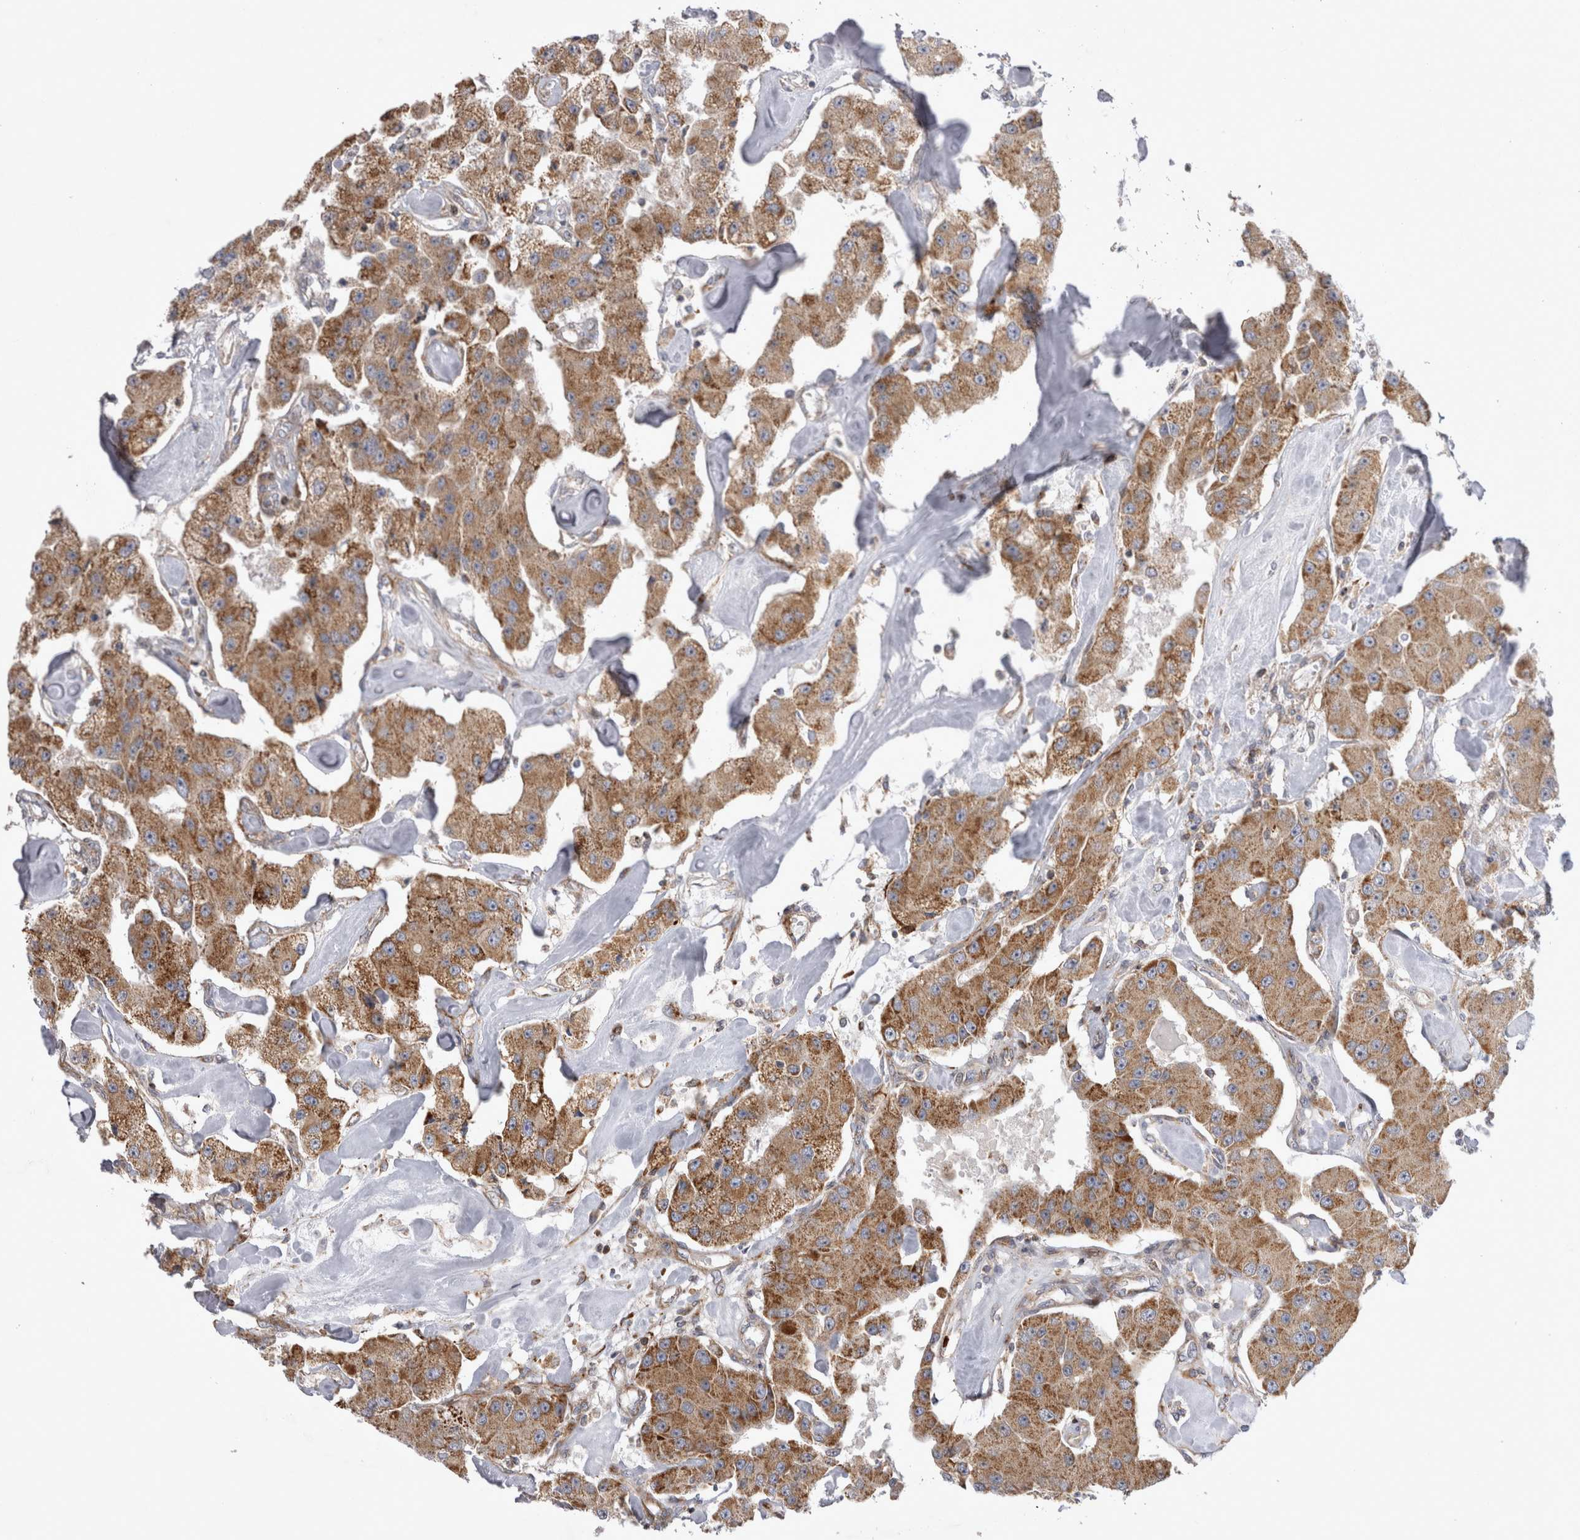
{"staining": {"intensity": "moderate", "quantity": ">75%", "location": "cytoplasmic/membranous"}, "tissue": "carcinoid", "cell_type": "Tumor cells", "image_type": "cancer", "snomed": [{"axis": "morphology", "description": "Carcinoid, malignant, NOS"}, {"axis": "topography", "description": "Pancreas"}], "caption": "Moderate cytoplasmic/membranous staining for a protein is present in approximately >75% of tumor cells of carcinoid using IHC.", "gene": "TSPOAP1", "patient": {"sex": "male", "age": 41}}